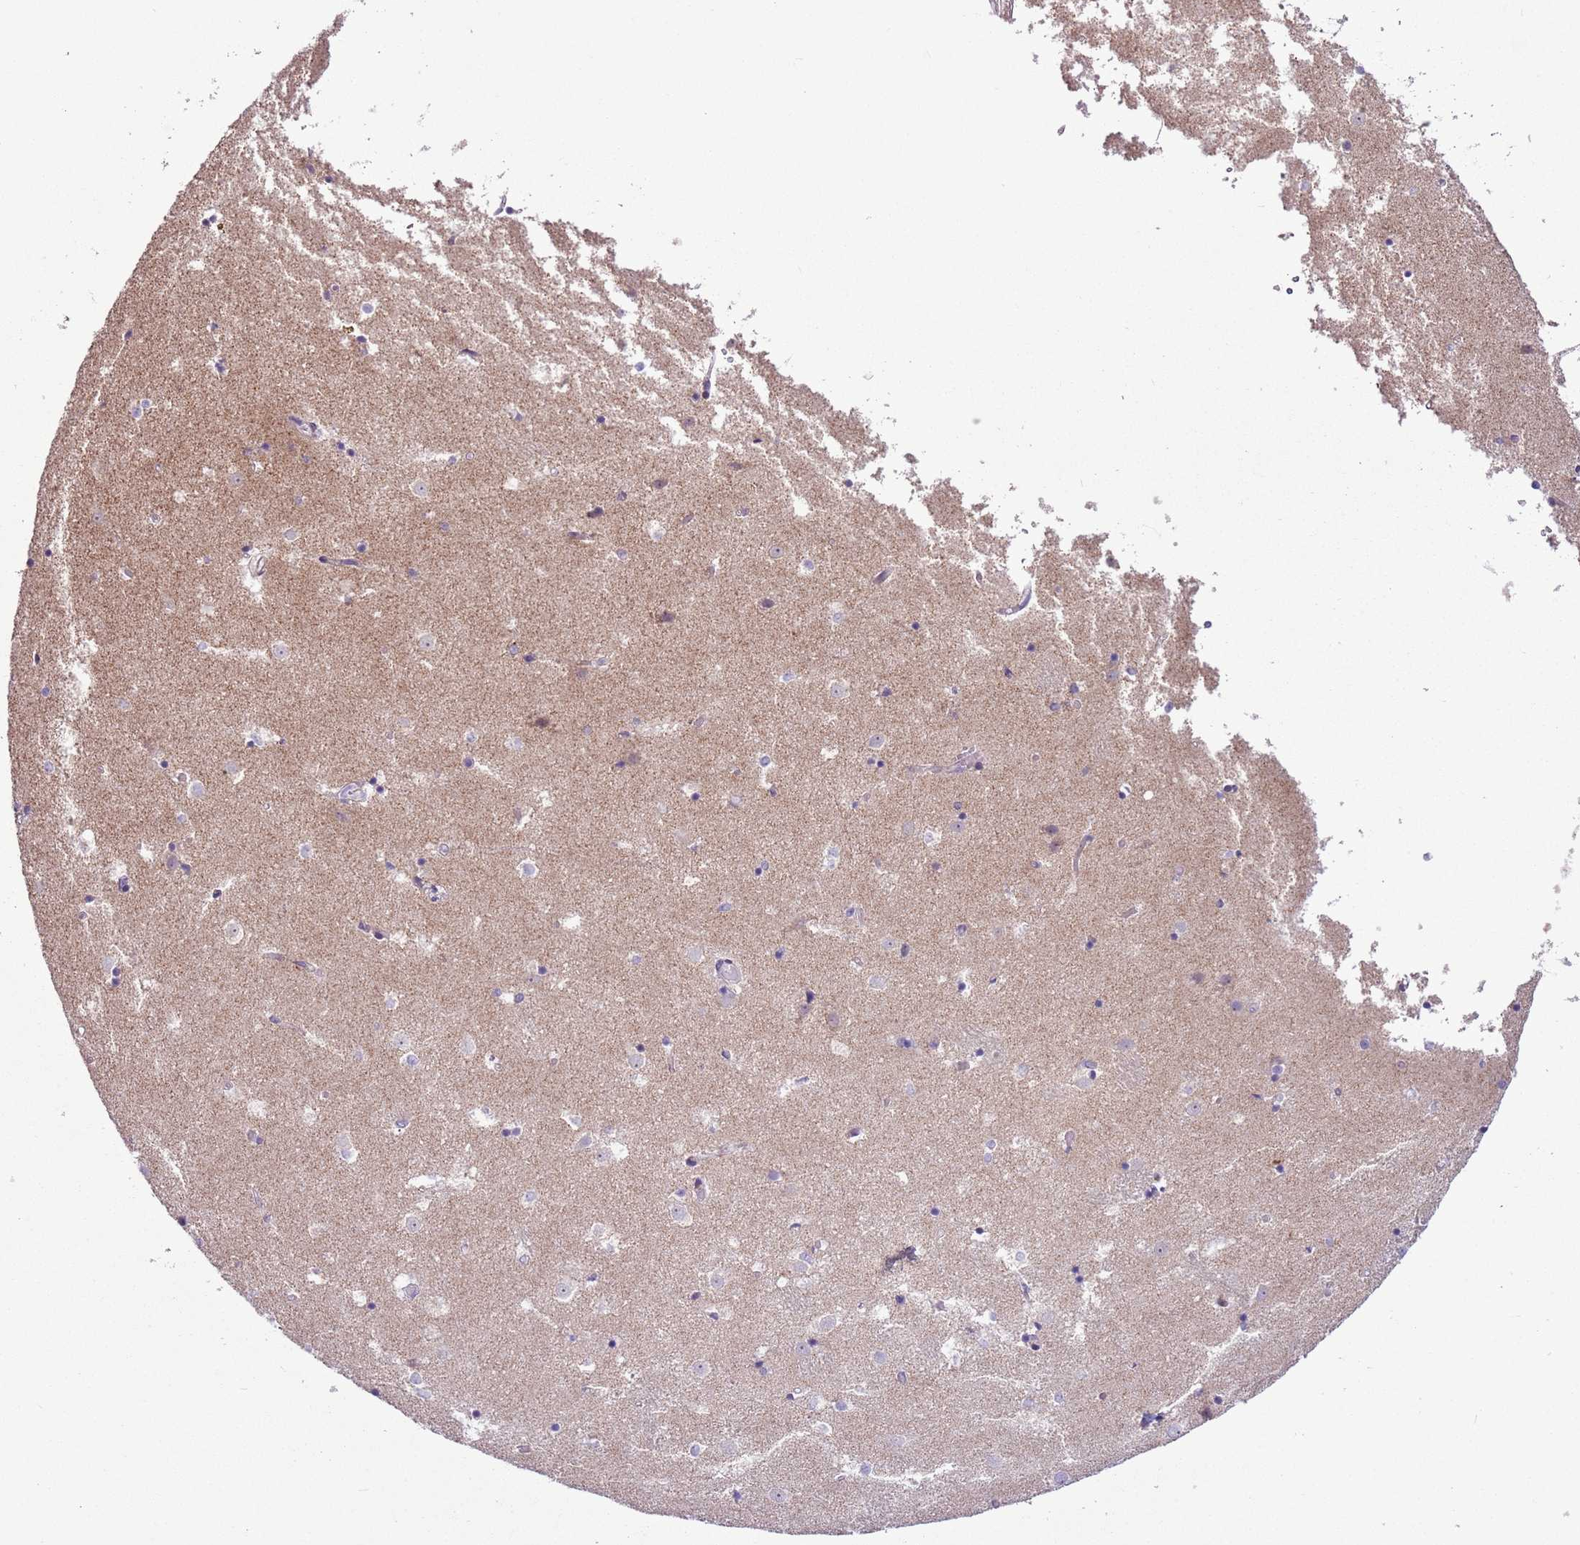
{"staining": {"intensity": "negative", "quantity": "none", "location": "none"}, "tissue": "caudate", "cell_type": "Glial cells", "image_type": "normal", "snomed": [{"axis": "morphology", "description": "Normal tissue, NOS"}, {"axis": "topography", "description": "Lateral ventricle wall"}], "caption": "This is an immunohistochemistry (IHC) micrograph of normal human caudate. There is no staining in glial cells.", "gene": "ZNF697", "patient": {"sex": "female", "age": 52}}